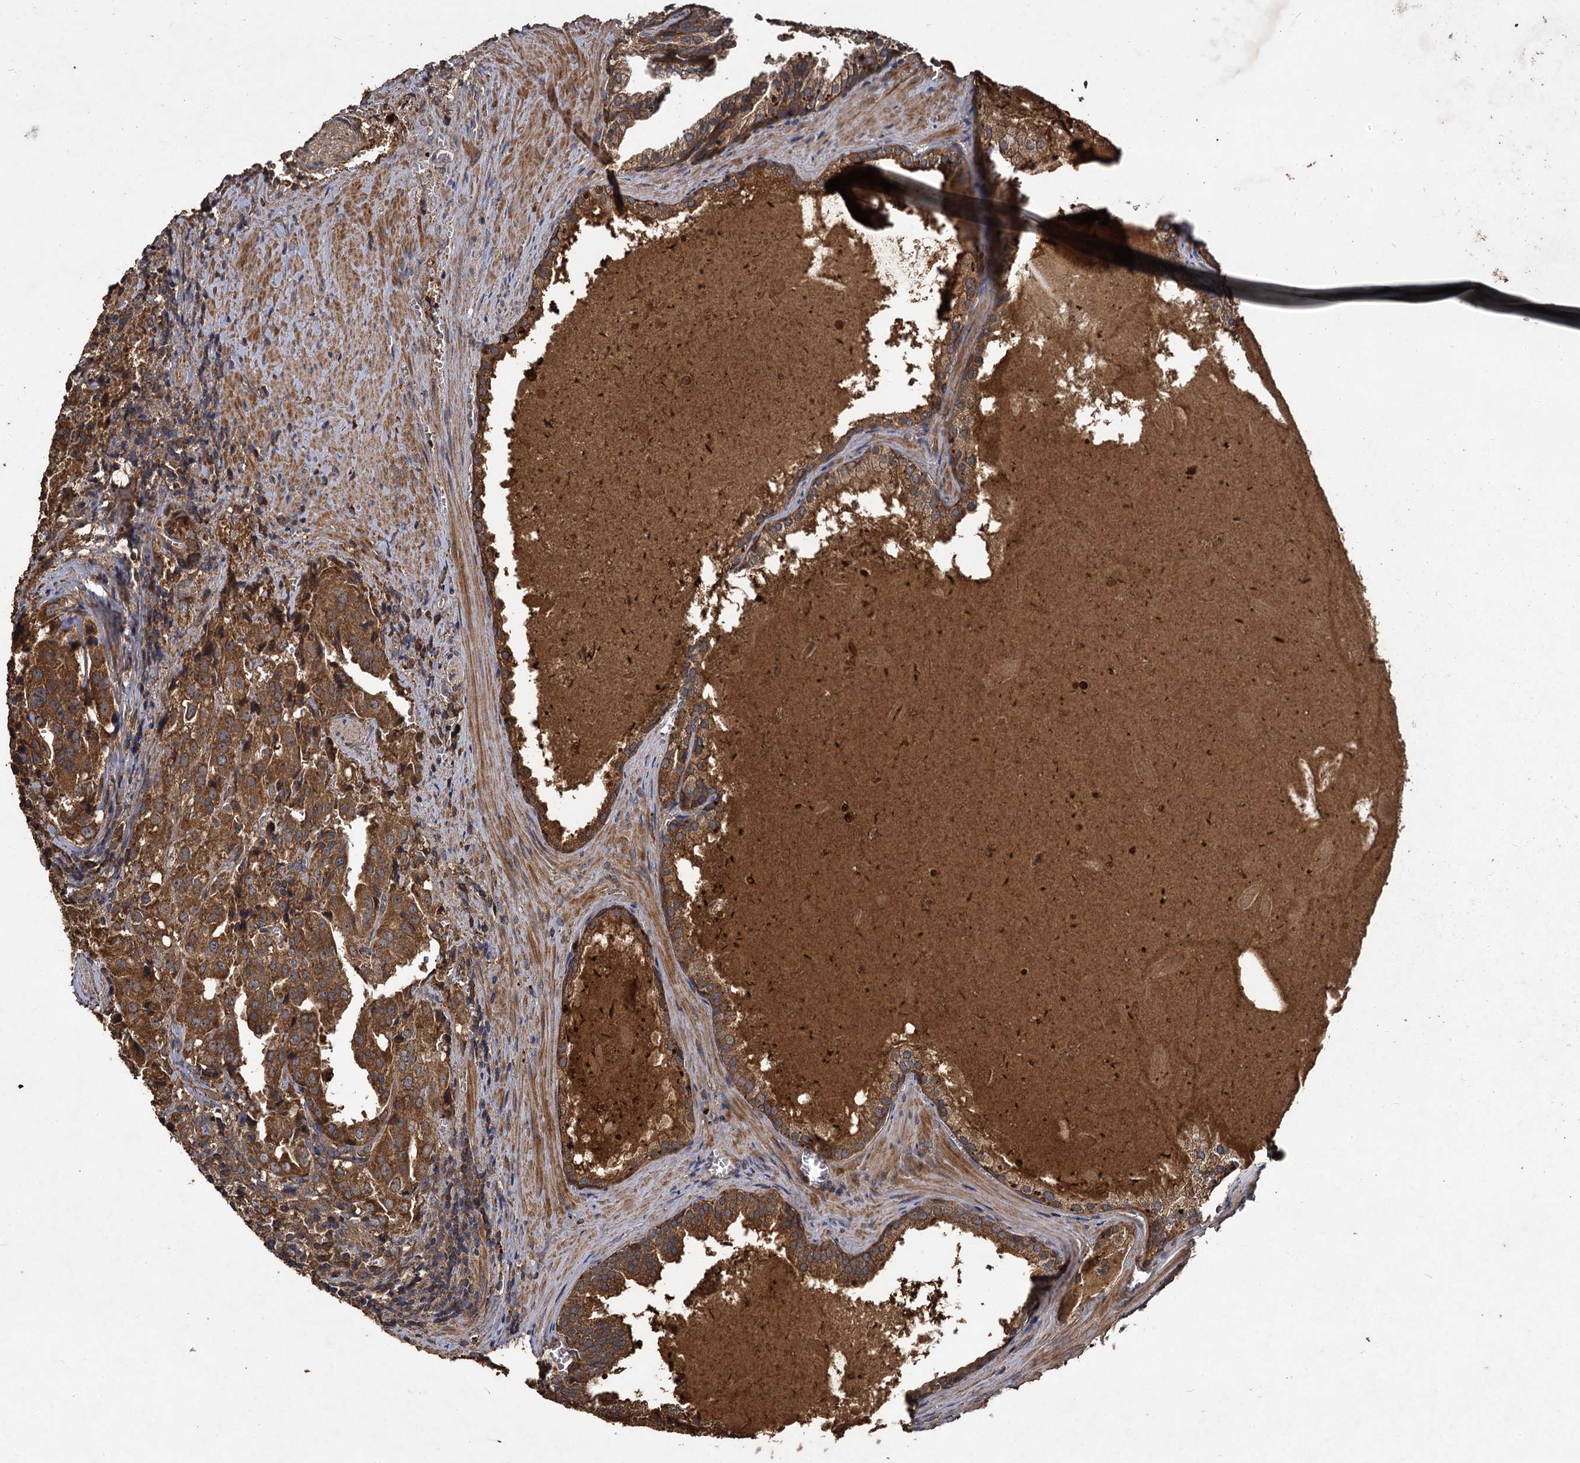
{"staining": {"intensity": "moderate", "quantity": ">75%", "location": "cytoplasmic/membranous"}, "tissue": "prostate cancer", "cell_type": "Tumor cells", "image_type": "cancer", "snomed": [{"axis": "morphology", "description": "Adenocarcinoma, High grade"}, {"axis": "topography", "description": "Prostate"}], "caption": "Immunohistochemistry histopathology image of neoplastic tissue: prostate cancer stained using IHC reveals medium levels of moderate protein expression localized specifically in the cytoplasmic/membranous of tumor cells, appearing as a cytoplasmic/membranous brown color.", "gene": "GCLC", "patient": {"sex": "male", "age": 68}}